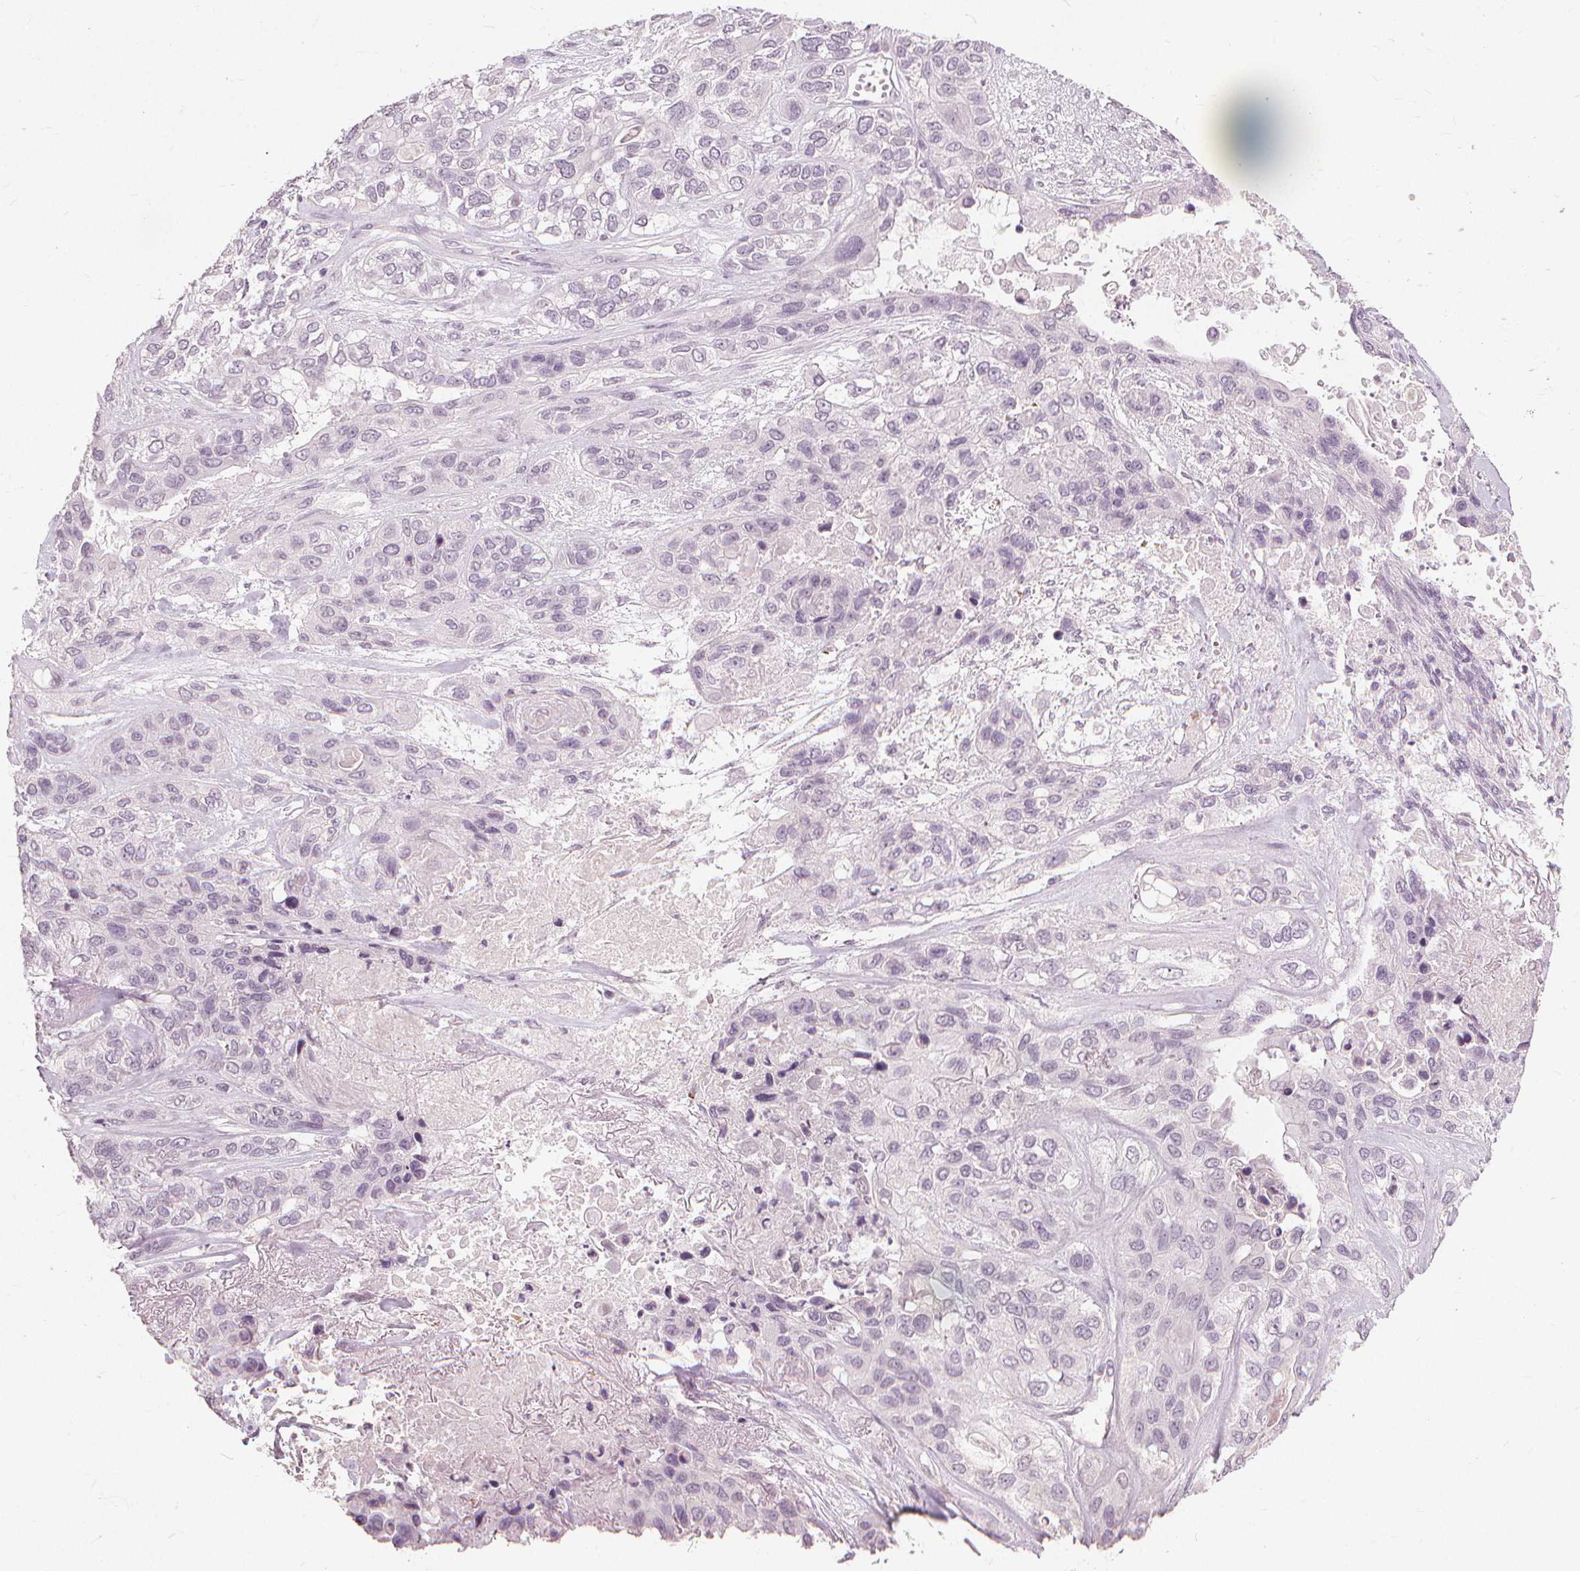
{"staining": {"intensity": "negative", "quantity": "none", "location": "none"}, "tissue": "lung cancer", "cell_type": "Tumor cells", "image_type": "cancer", "snomed": [{"axis": "morphology", "description": "Squamous cell carcinoma, NOS"}, {"axis": "topography", "description": "Lung"}], "caption": "An IHC micrograph of lung squamous cell carcinoma is shown. There is no staining in tumor cells of lung squamous cell carcinoma. The staining is performed using DAB (3,3'-diaminobenzidine) brown chromogen with nuclei counter-stained in using hematoxylin.", "gene": "SFTPD", "patient": {"sex": "female", "age": 70}}